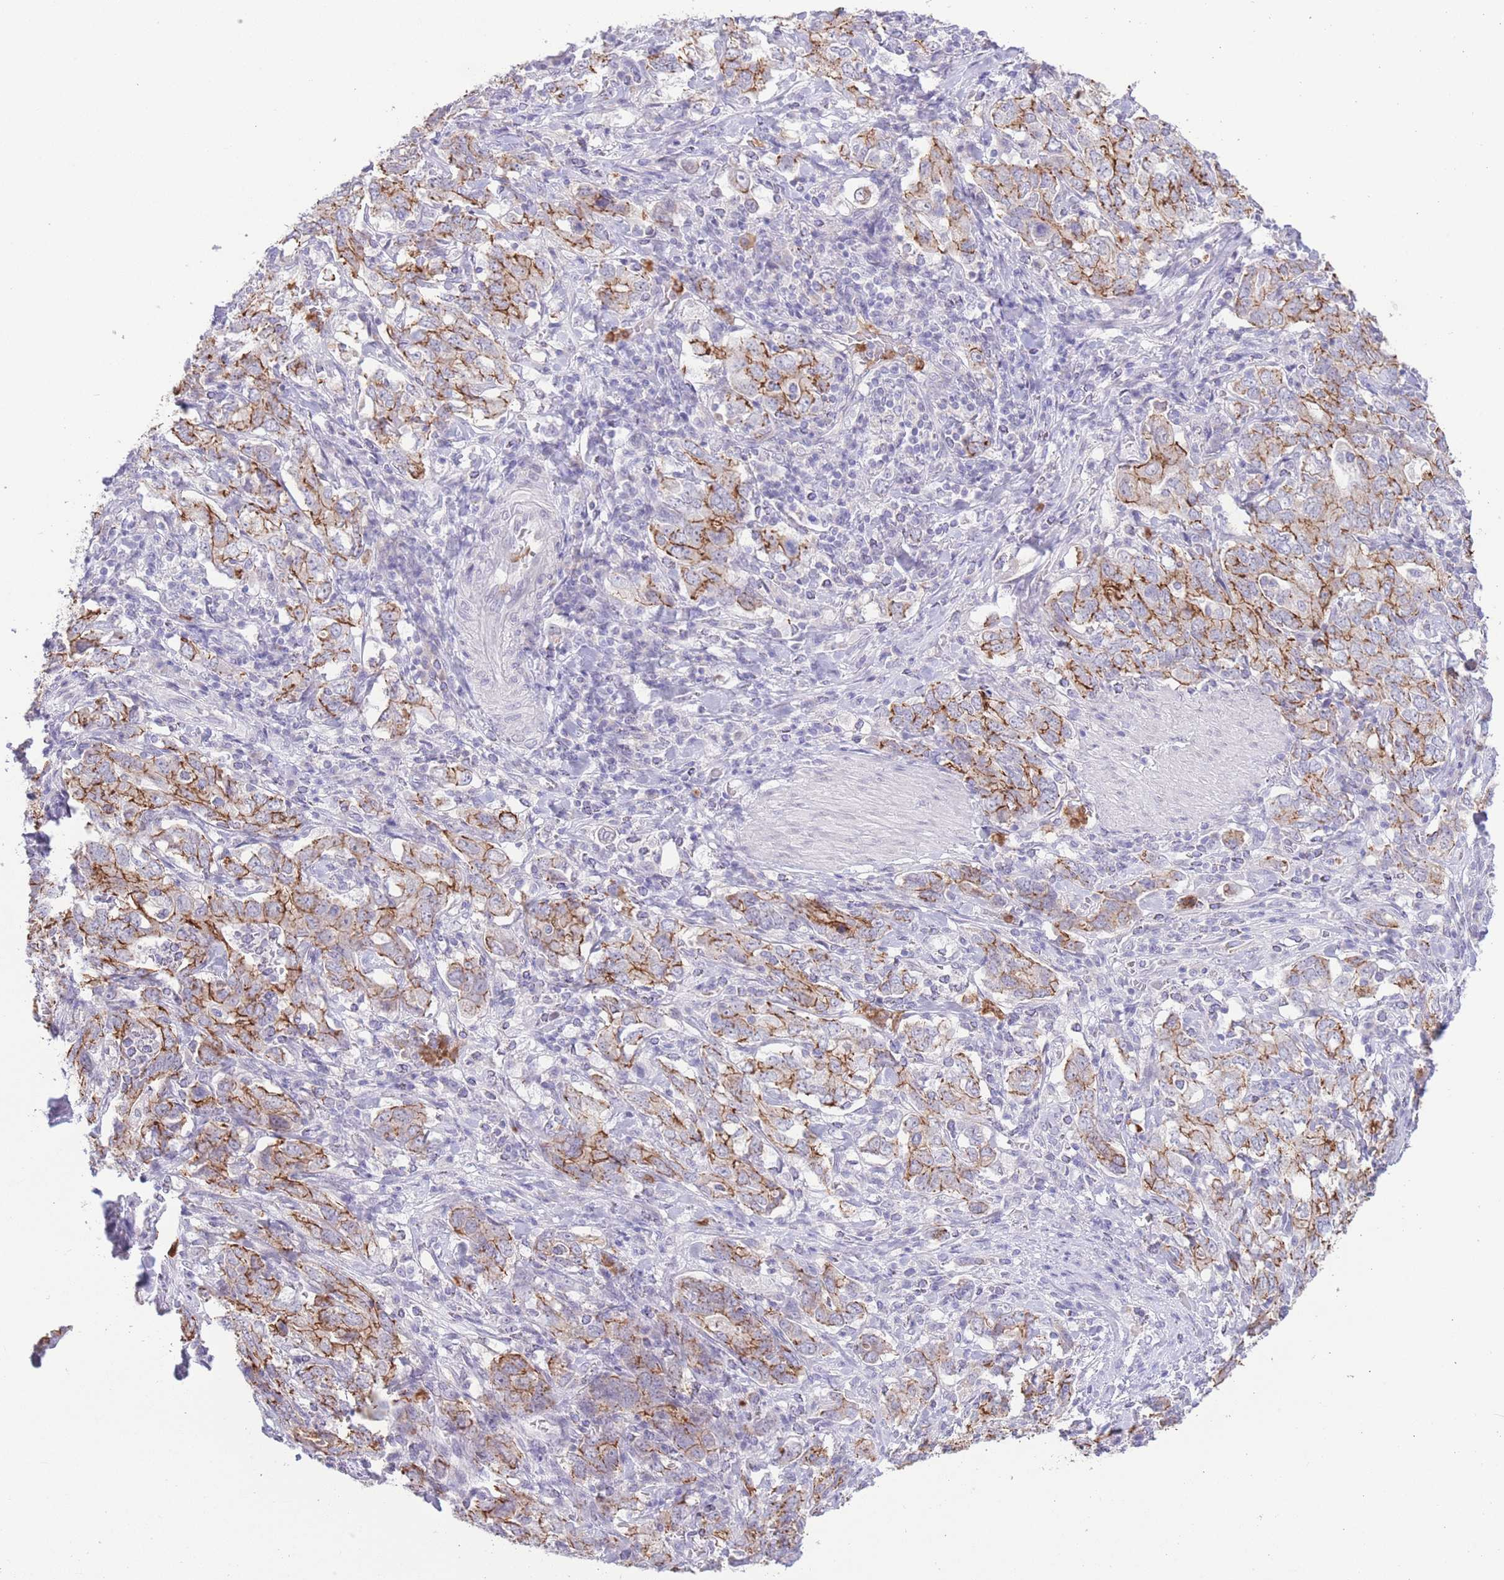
{"staining": {"intensity": "strong", "quantity": "25%-75%", "location": "cytoplasmic/membranous"}, "tissue": "stomach cancer", "cell_type": "Tumor cells", "image_type": "cancer", "snomed": [{"axis": "morphology", "description": "Adenocarcinoma, NOS"}, {"axis": "topography", "description": "Stomach, upper"}, {"axis": "topography", "description": "Stomach"}], "caption": "Adenocarcinoma (stomach) stained for a protein (brown) displays strong cytoplasmic/membranous positive staining in about 25%-75% of tumor cells.", "gene": "LCLAT1", "patient": {"sex": "male", "age": 62}}